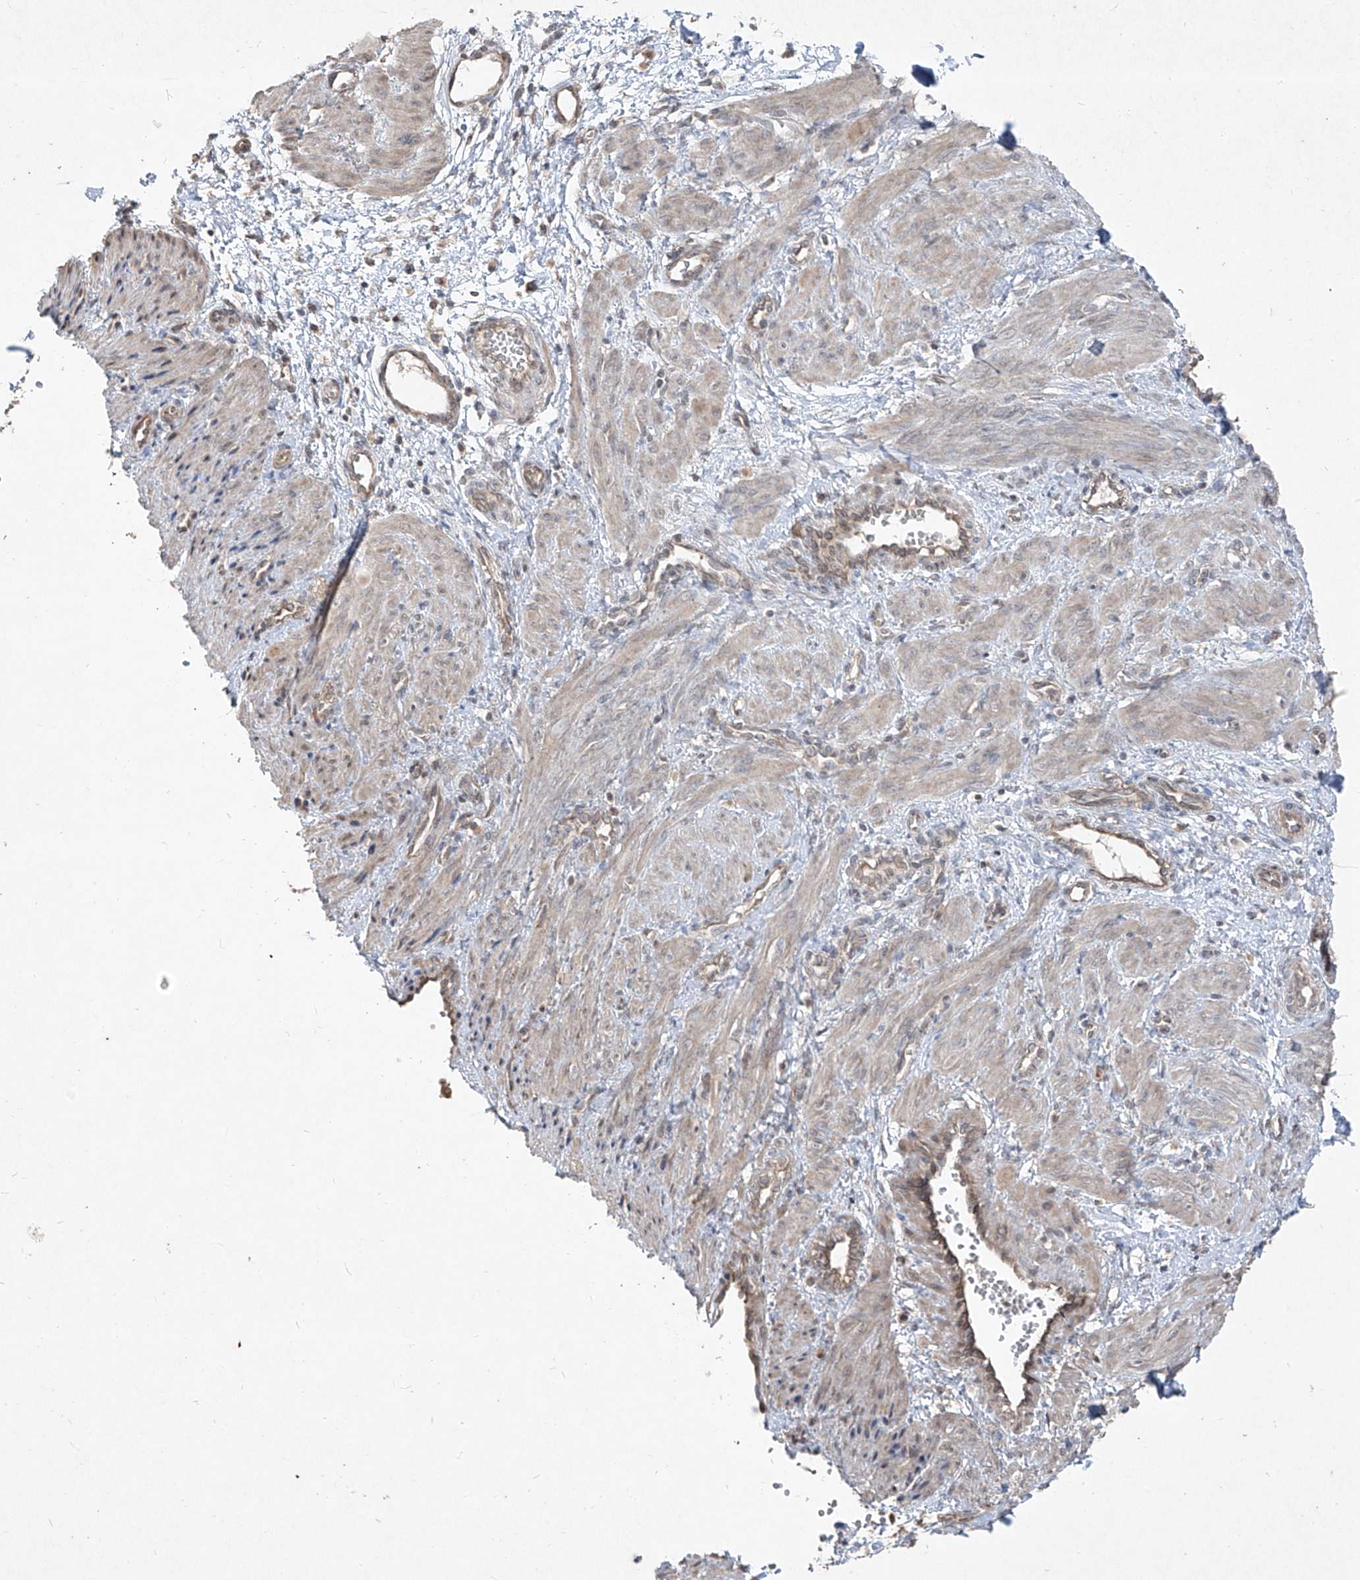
{"staining": {"intensity": "weak", "quantity": "25%-75%", "location": "cytoplasmic/membranous"}, "tissue": "smooth muscle", "cell_type": "Smooth muscle cells", "image_type": "normal", "snomed": [{"axis": "morphology", "description": "Normal tissue, NOS"}, {"axis": "topography", "description": "Endometrium"}], "caption": "Protein positivity by IHC displays weak cytoplasmic/membranous staining in about 25%-75% of smooth muscle cells in normal smooth muscle.", "gene": "ABCD3", "patient": {"sex": "female", "age": 33}}